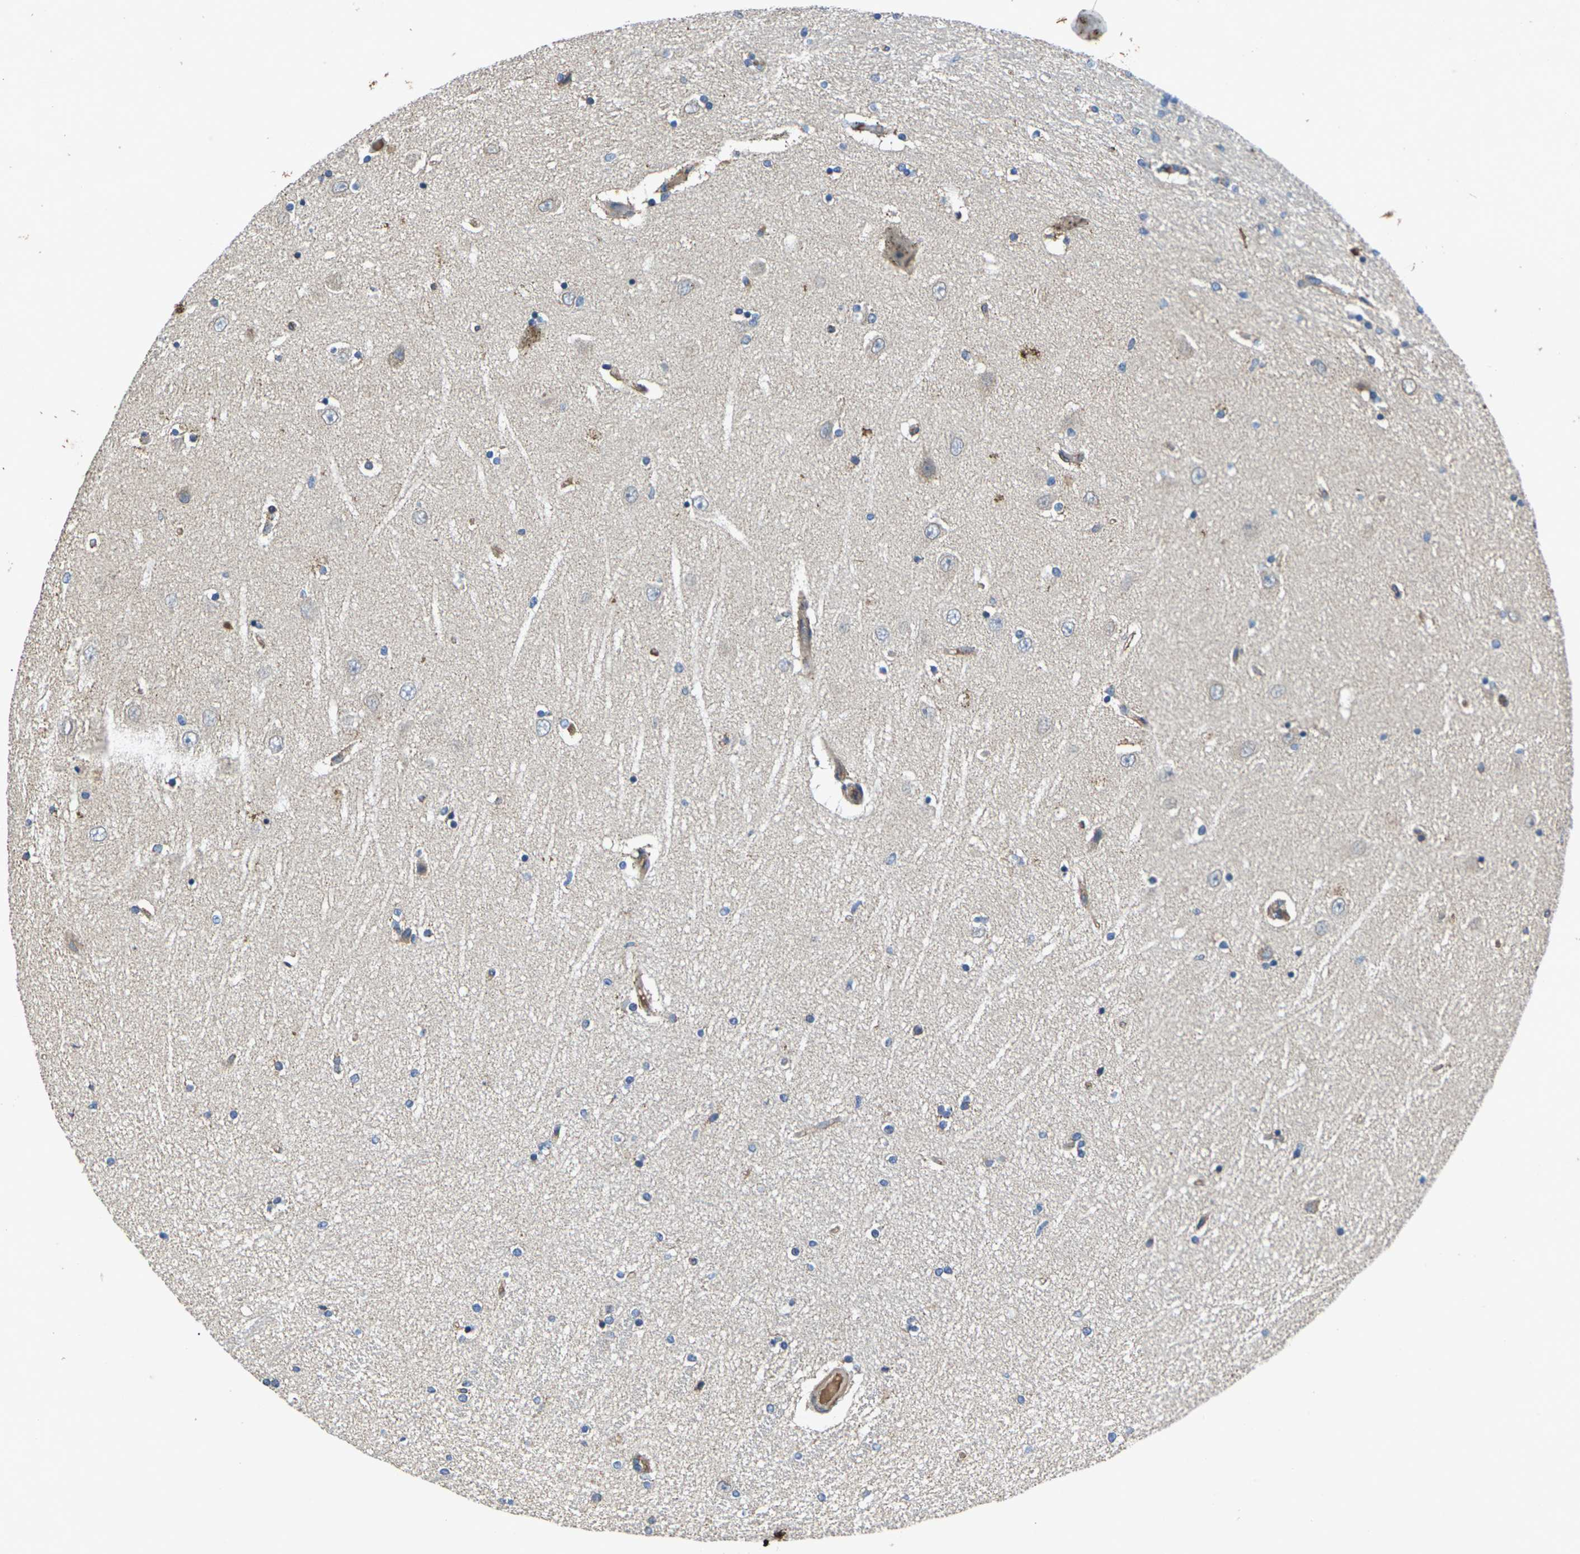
{"staining": {"intensity": "weak", "quantity": "25%-75%", "location": "cytoplasmic/membranous"}, "tissue": "hippocampus", "cell_type": "Glial cells", "image_type": "normal", "snomed": [{"axis": "morphology", "description": "Normal tissue, NOS"}, {"axis": "topography", "description": "Hippocampus"}], "caption": "This is a micrograph of immunohistochemistry staining of normal hippocampus, which shows weak expression in the cytoplasmic/membranous of glial cells.", "gene": "KIF1B", "patient": {"sex": "female", "age": 54}}